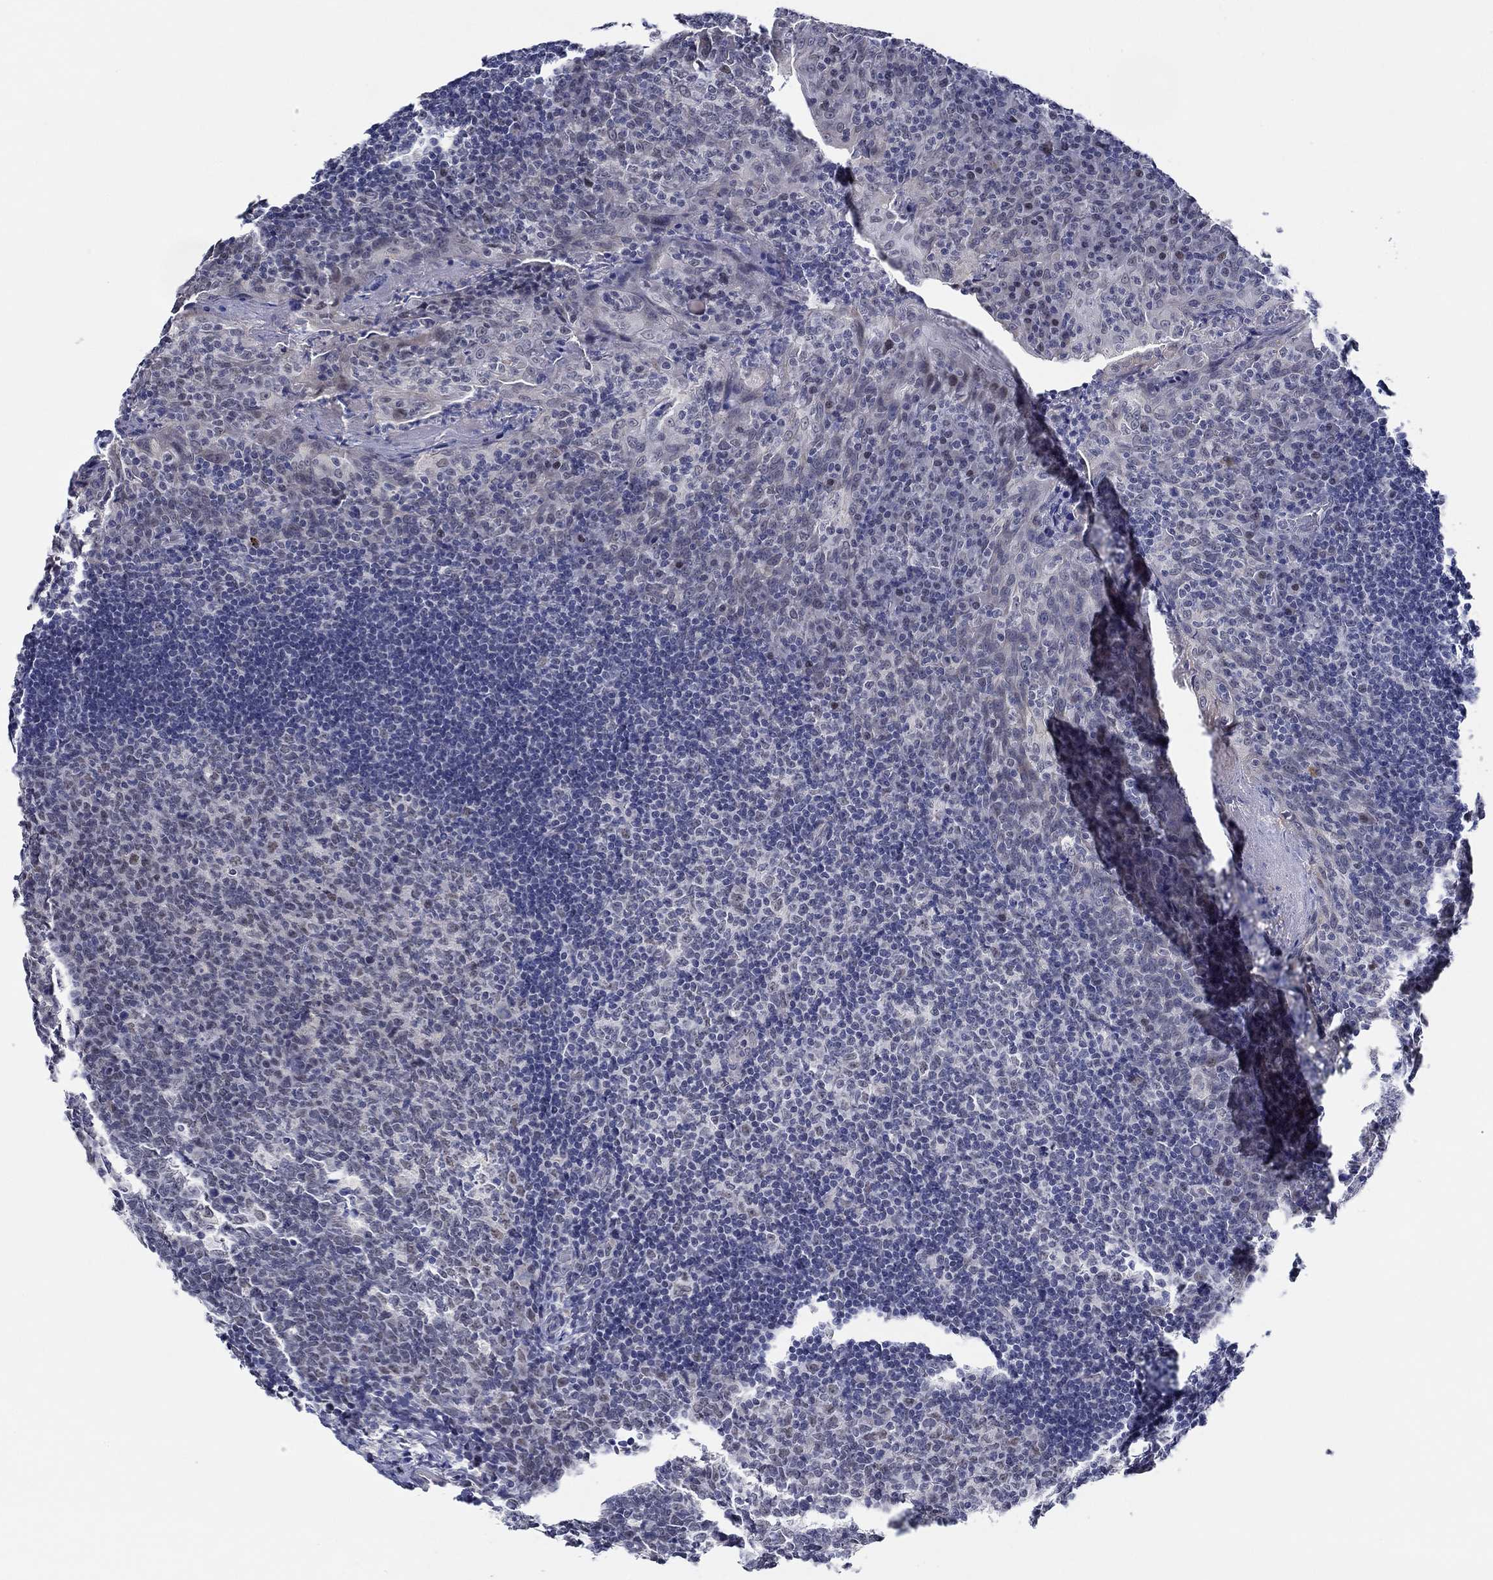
{"staining": {"intensity": "negative", "quantity": "none", "location": "none"}, "tissue": "tonsil", "cell_type": "Germinal center cells", "image_type": "normal", "snomed": [{"axis": "morphology", "description": "Normal tissue, NOS"}, {"axis": "topography", "description": "Tonsil"}], "caption": "IHC photomicrograph of unremarkable tonsil: tonsil stained with DAB (3,3'-diaminobenzidine) demonstrates no significant protein positivity in germinal center cells.", "gene": "SLC34A1", "patient": {"sex": "male", "age": 17}}